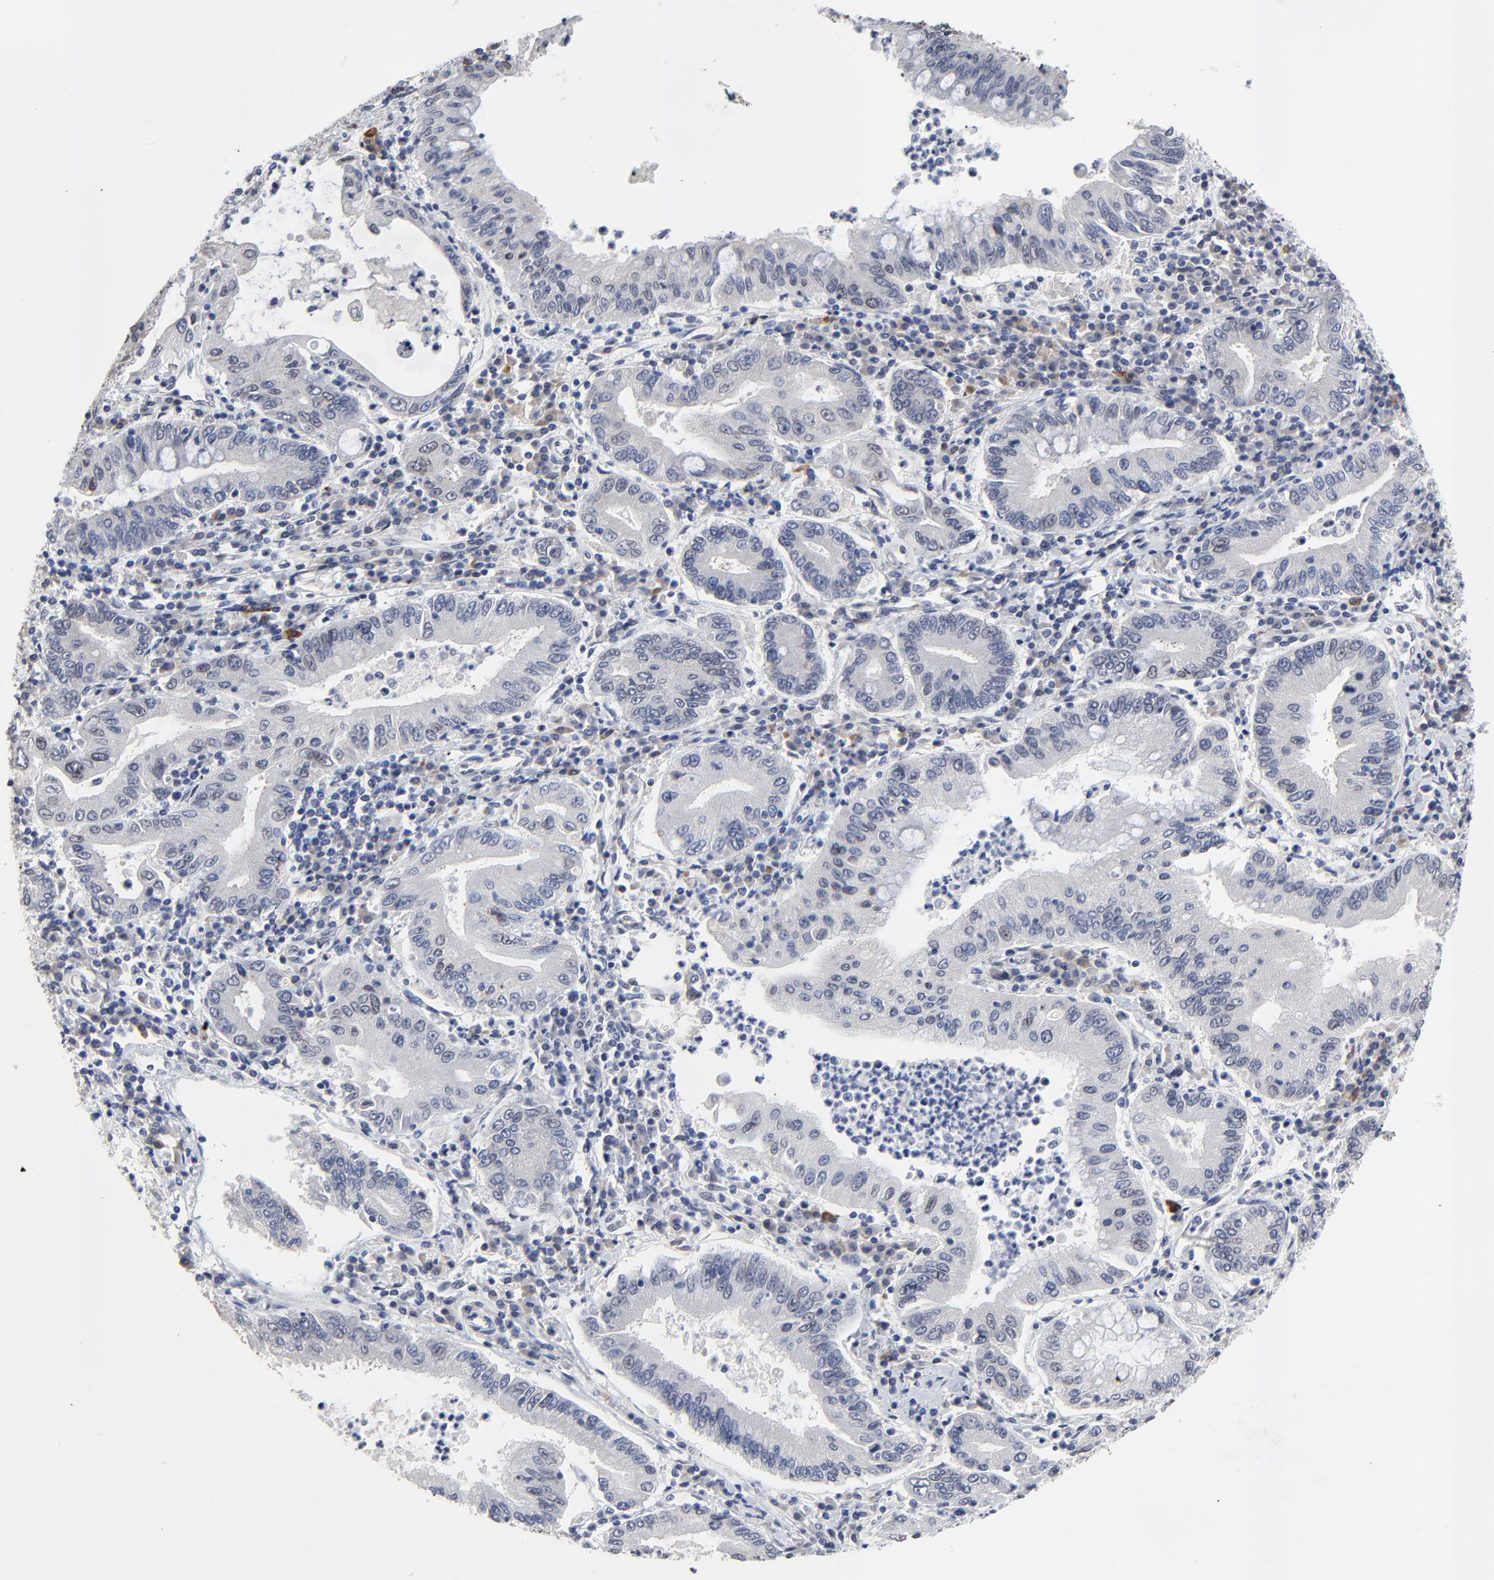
{"staining": {"intensity": "negative", "quantity": "none", "location": "none"}, "tissue": "stomach cancer", "cell_type": "Tumor cells", "image_type": "cancer", "snomed": [{"axis": "morphology", "description": "Normal tissue, NOS"}, {"axis": "morphology", "description": "Adenocarcinoma, NOS"}, {"axis": "topography", "description": "Esophagus"}, {"axis": "topography", "description": "Stomach, upper"}, {"axis": "topography", "description": "Peripheral nerve tissue"}], "caption": "An image of stomach adenocarcinoma stained for a protein demonstrates no brown staining in tumor cells. Nuclei are stained in blue.", "gene": "NLGN3", "patient": {"sex": "male", "age": 62}}